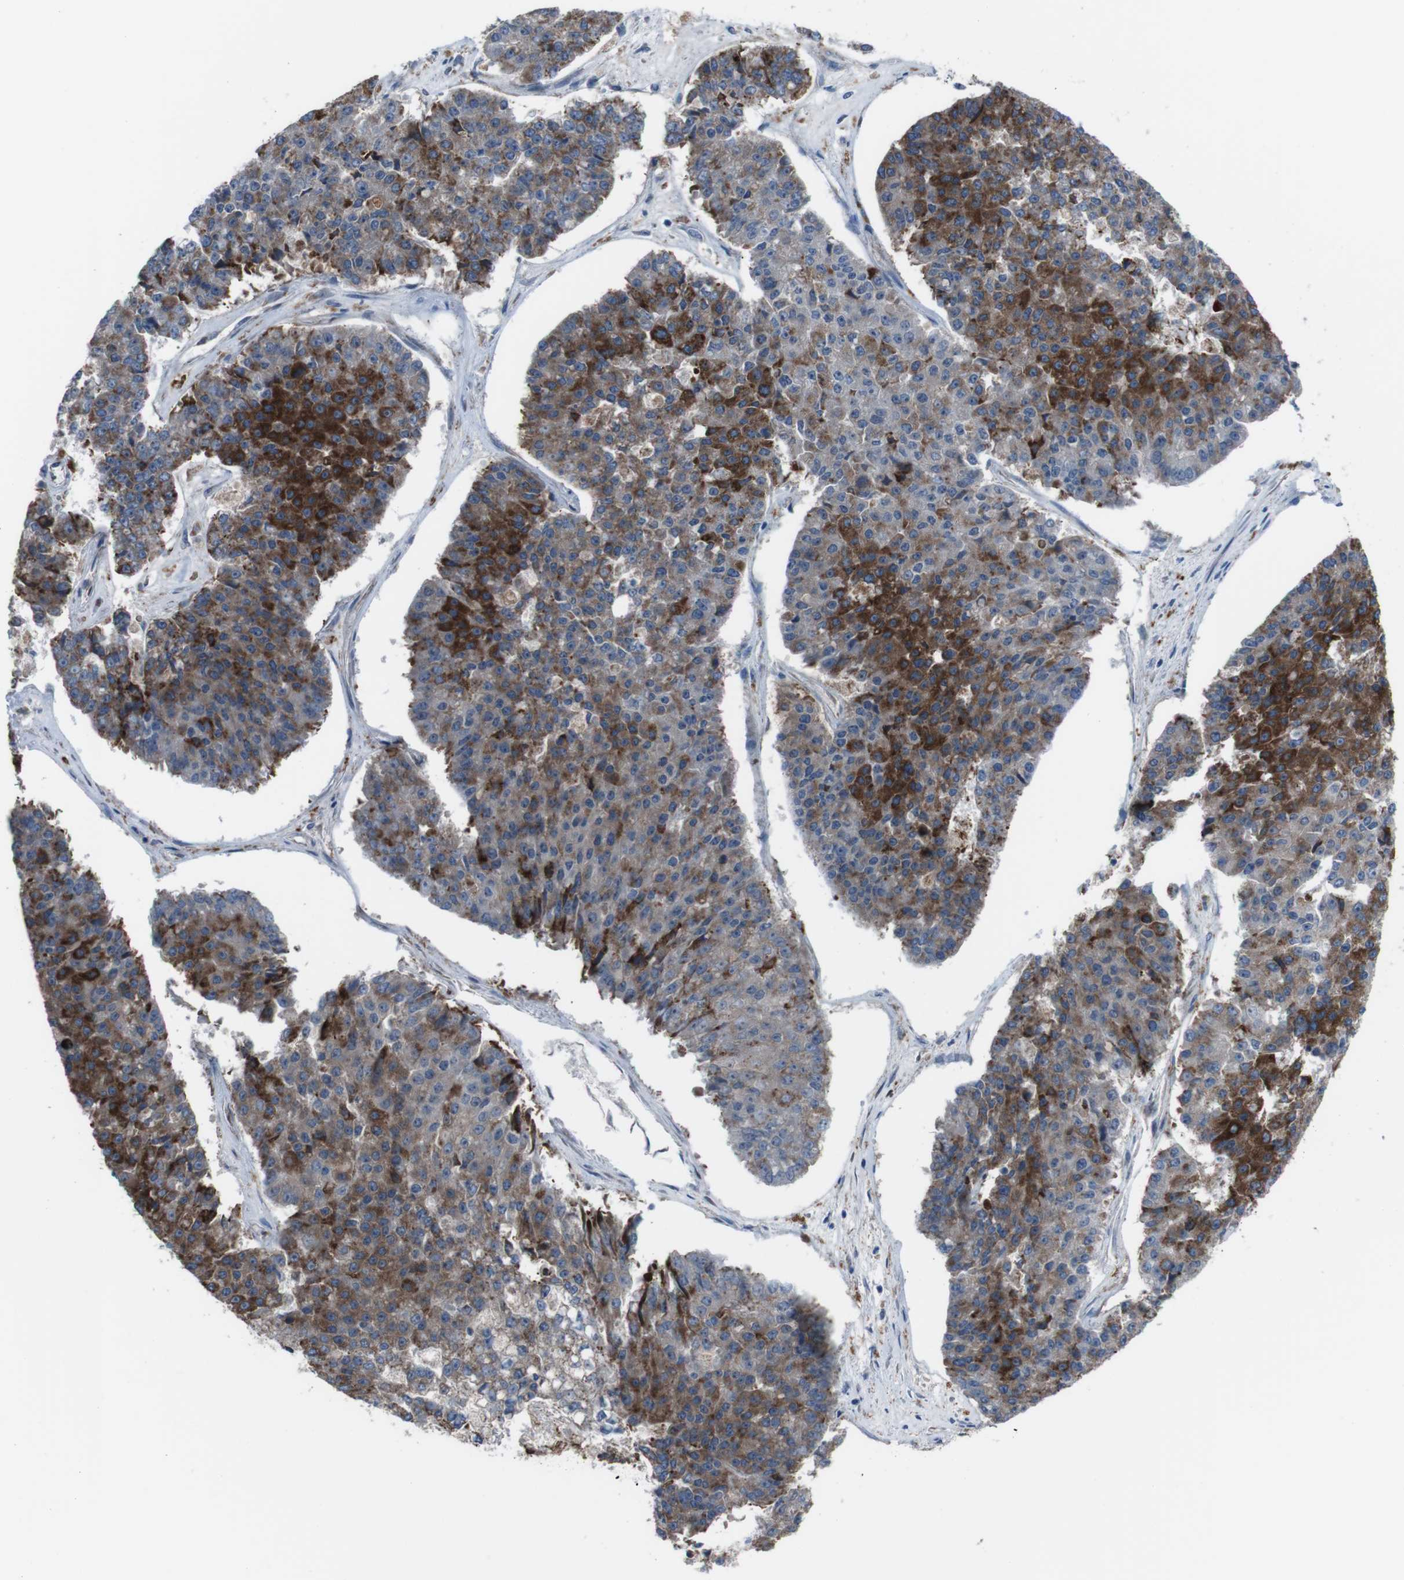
{"staining": {"intensity": "moderate", "quantity": ">75%", "location": "cytoplasmic/membranous"}, "tissue": "pancreatic cancer", "cell_type": "Tumor cells", "image_type": "cancer", "snomed": [{"axis": "morphology", "description": "Adenocarcinoma, NOS"}, {"axis": "topography", "description": "Pancreas"}], "caption": "High-magnification brightfield microscopy of pancreatic cancer stained with DAB (3,3'-diaminobenzidine) (brown) and counterstained with hematoxylin (blue). tumor cells exhibit moderate cytoplasmic/membranous expression is appreciated in about>75% of cells. The protein of interest is stained brown, and the nuclei are stained in blue (DAB IHC with brightfield microscopy, high magnification).", "gene": "CDH22", "patient": {"sex": "male", "age": 50}}